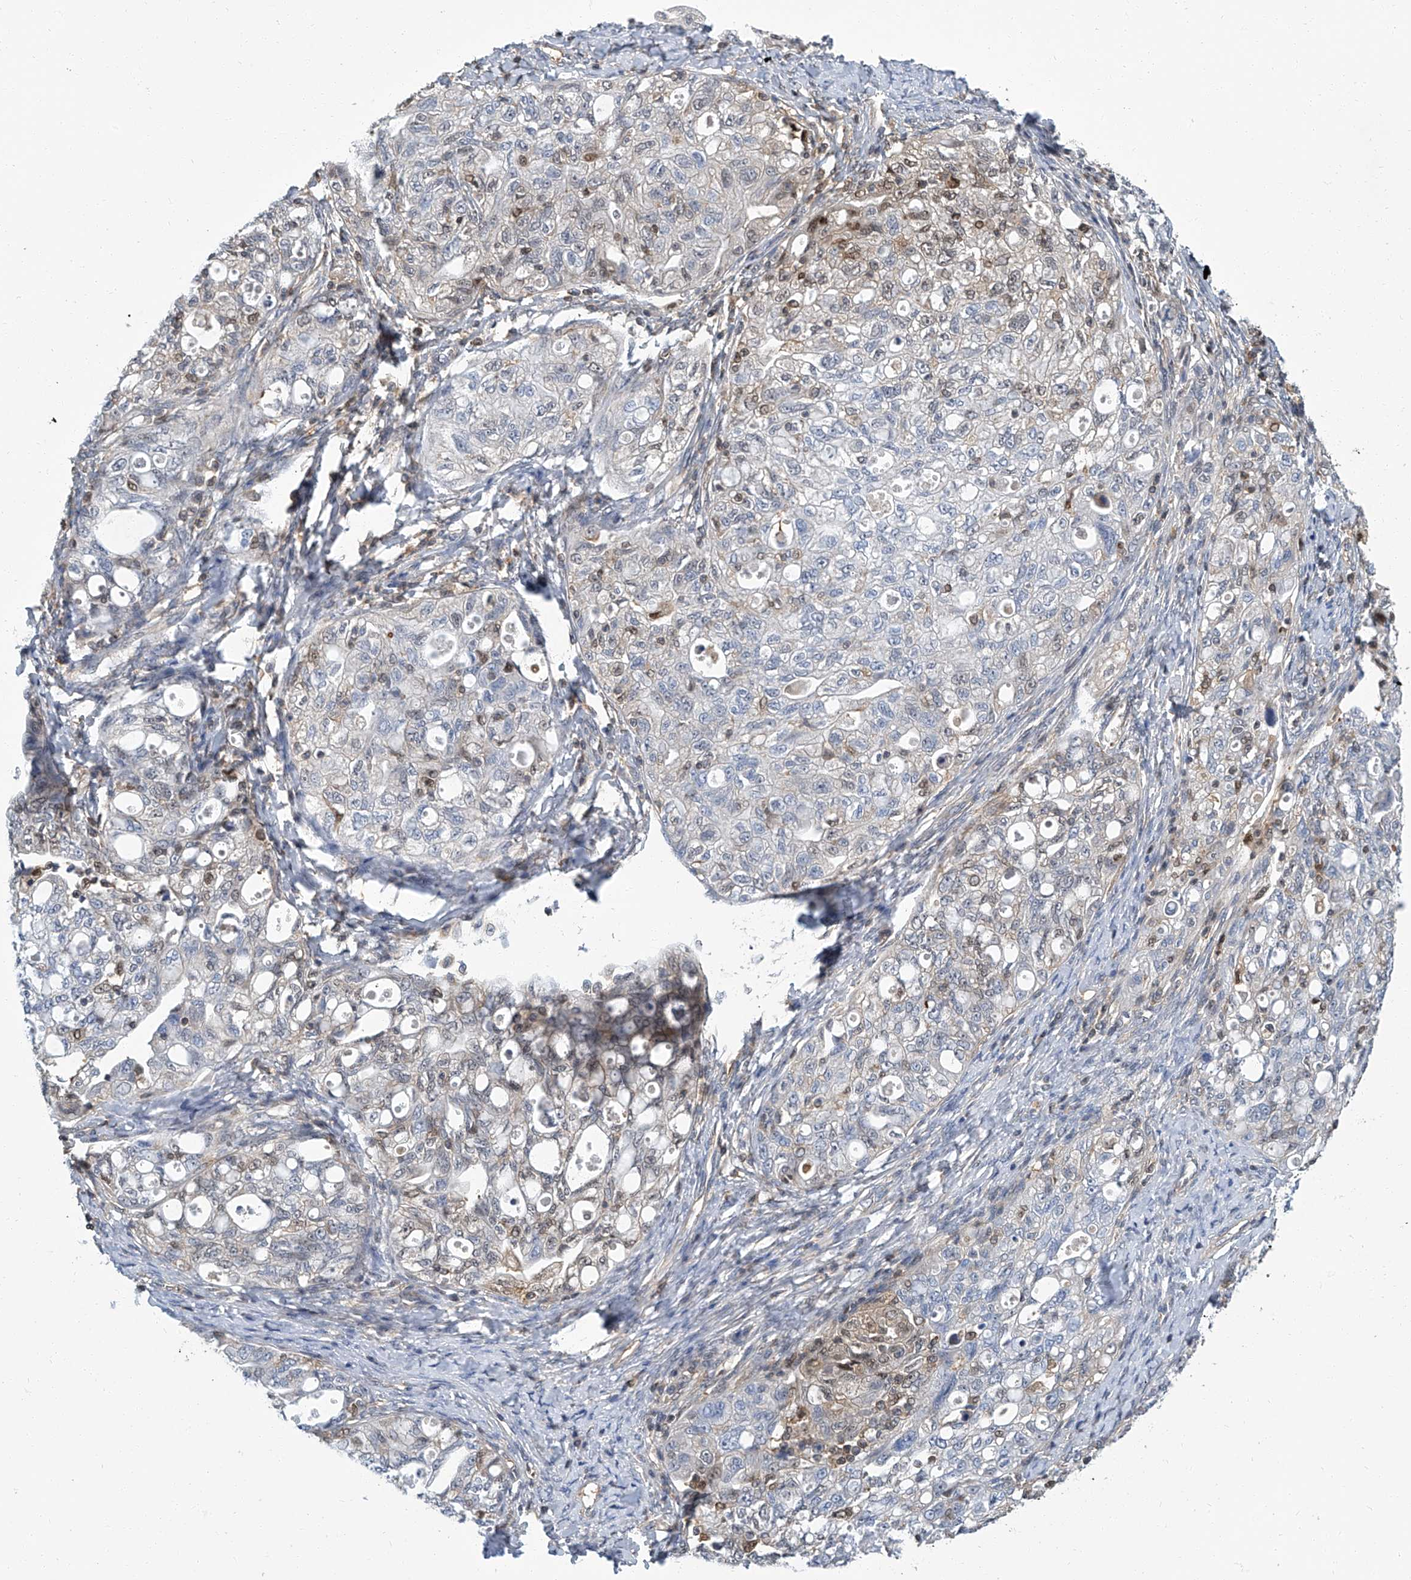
{"staining": {"intensity": "negative", "quantity": "none", "location": "none"}, "tissue": "ovarian cancer", "cell_type": "Tumor cells", "image_type": "cancer", "snomed": [{"axis": "morphology", "description": "Carcinoma, NOS"}, {"axis": "morphology", "description": "Cystadenocarcinoma, serous, NOS"}, {"axis": "topography", "description": "Ovary"}], "caption": "An immunohistochemistry histopathology image of carcinoma (ovarian) is shown. There is no staining in tumor cells of carcinoma (ovarian). (Brightfield microscopy of DAB IHC at high magnification).", "gene": "PSMB10", "patient": {"sex": "female", "age": 69}}